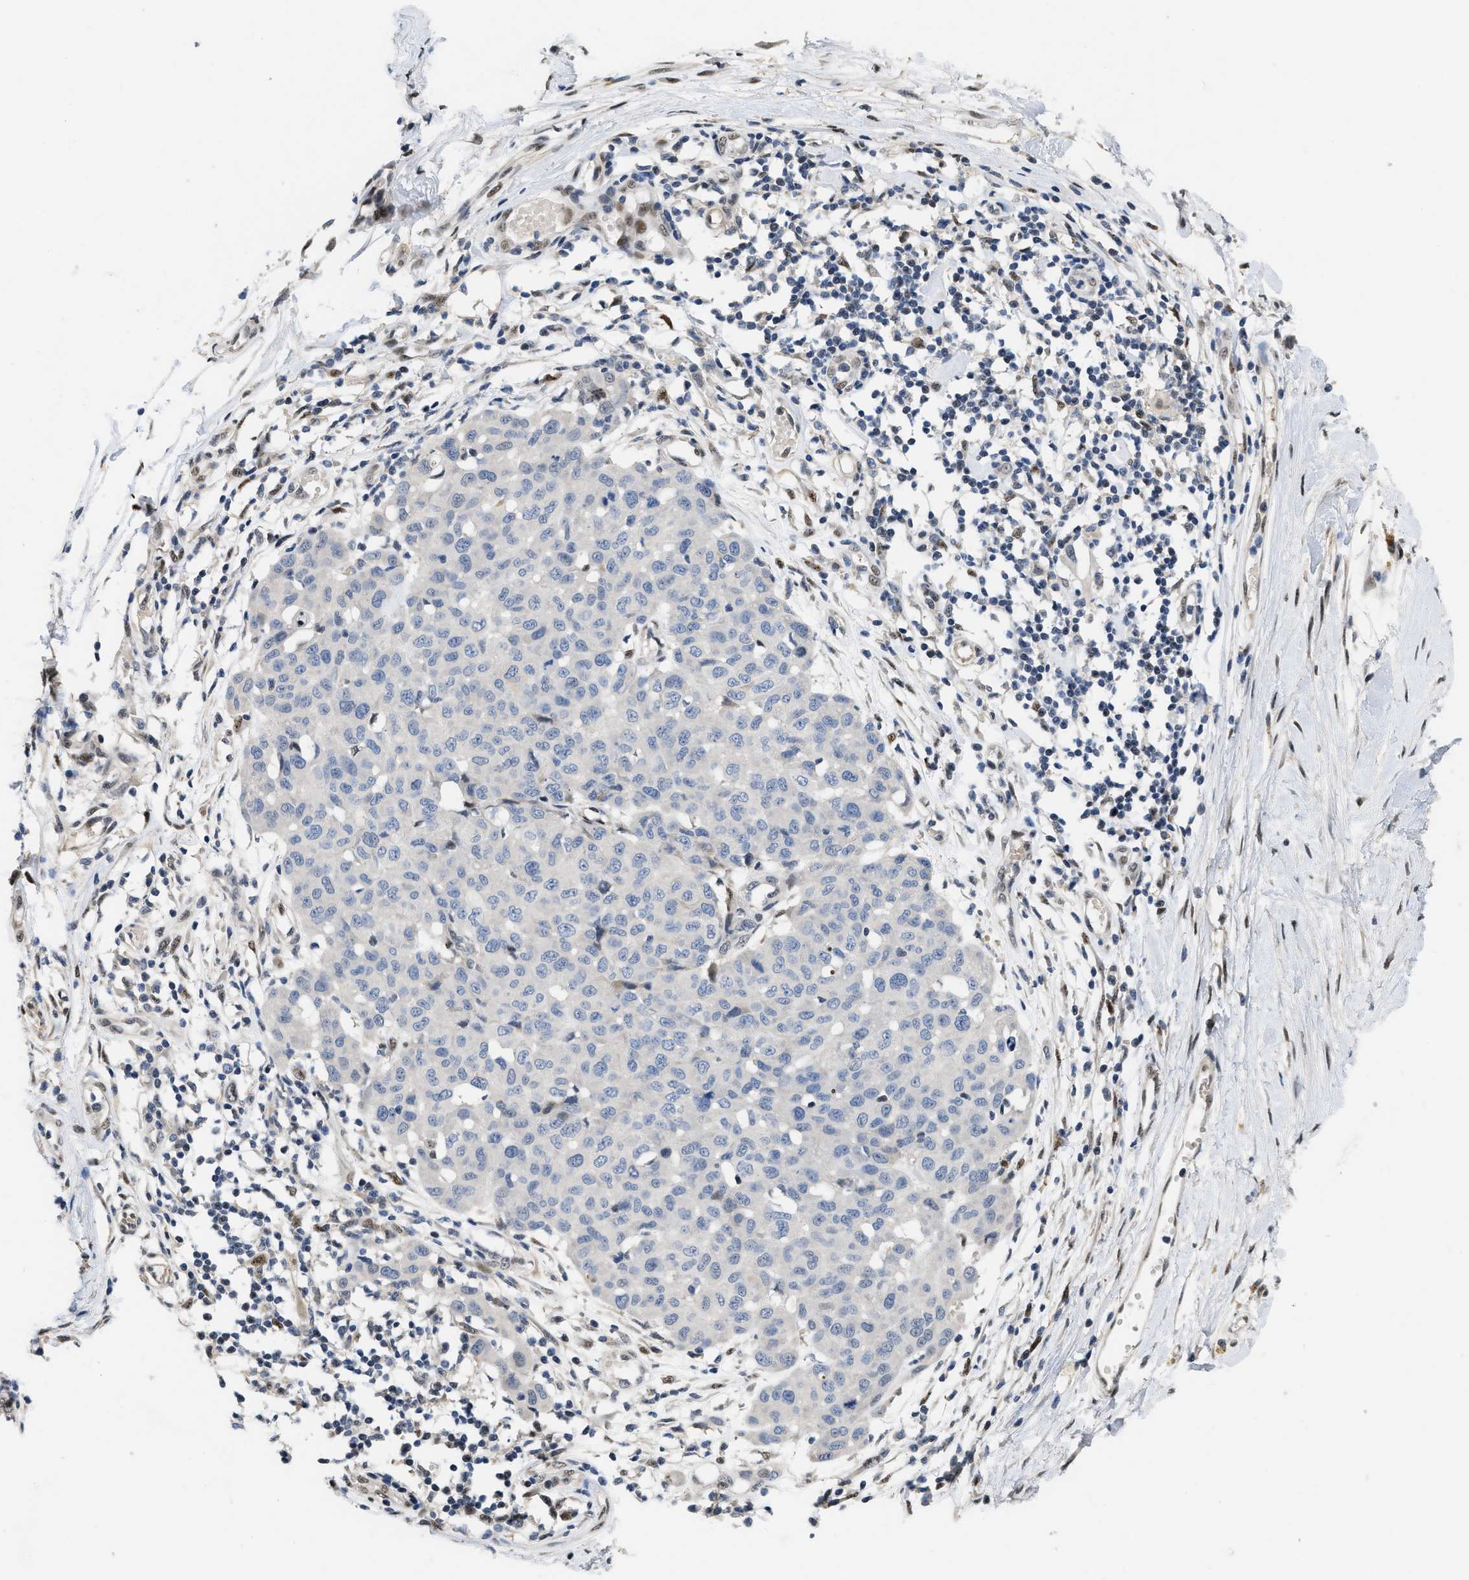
{"staining": {"intensity": "negative", "quantity": "none", "location": "none"}, "tissue": "melanoma", "cell_type": "Tumor cells", "image_type": "cancer", "snomed": [{"axis": "morphology", "description": "Normal tissue, NOS"}, {"axis": "morphology", "description": "Malignant melanoma, NOS"}, {"axis": "topography", "description": "Skin"}], "caption": "Immunohistochemistry (IHC) histopathology image of neoplastic tissue: melanoma stained with DAB (3,3'-diaminobenzidine) exhibits no significant protein staining in tumor cells.", "gene": "VIP", "patient": {"sex": "male", "age": 62}}